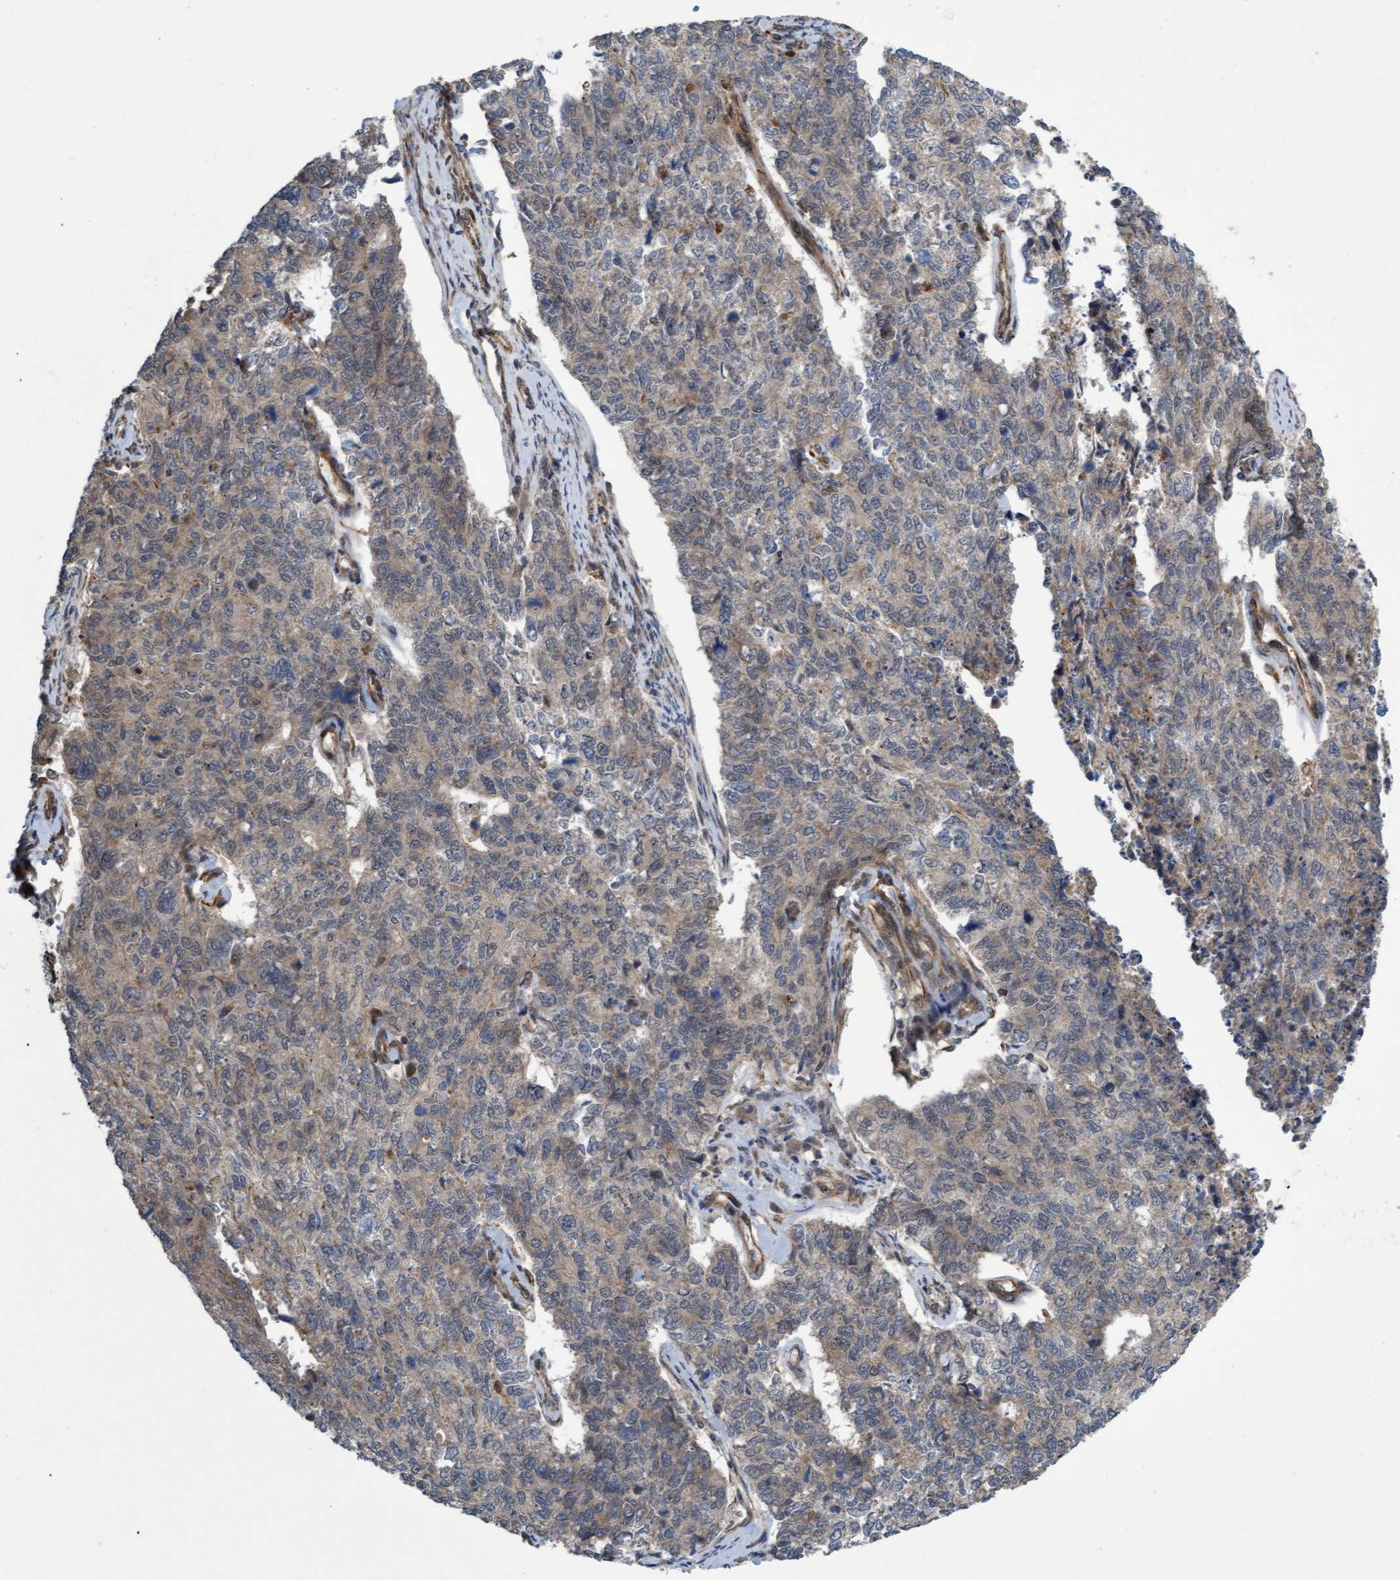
{"staining": {"intensity": "weak", "quantity": "25%-75%", "location": "cytoplasmic/membranous"}, "tissue": "cervical cancer", "cell_type": "Tumor cells", "image_type": "cancer", "snomed": [{"axis": "morphology", "description": "Squamous cell carcinoma, NOS"}, {"axis": "topography", "description": "Cervix"}], "caption": "Squamous cell carcinoma (cervical) stained for a protein (brown) displays weak cytoplasmic/membranous positive expression in about 25%-75% of tumor cells.", "gene": "TNFRSF10B", "patient": {"sex": "female", "age": 63}}